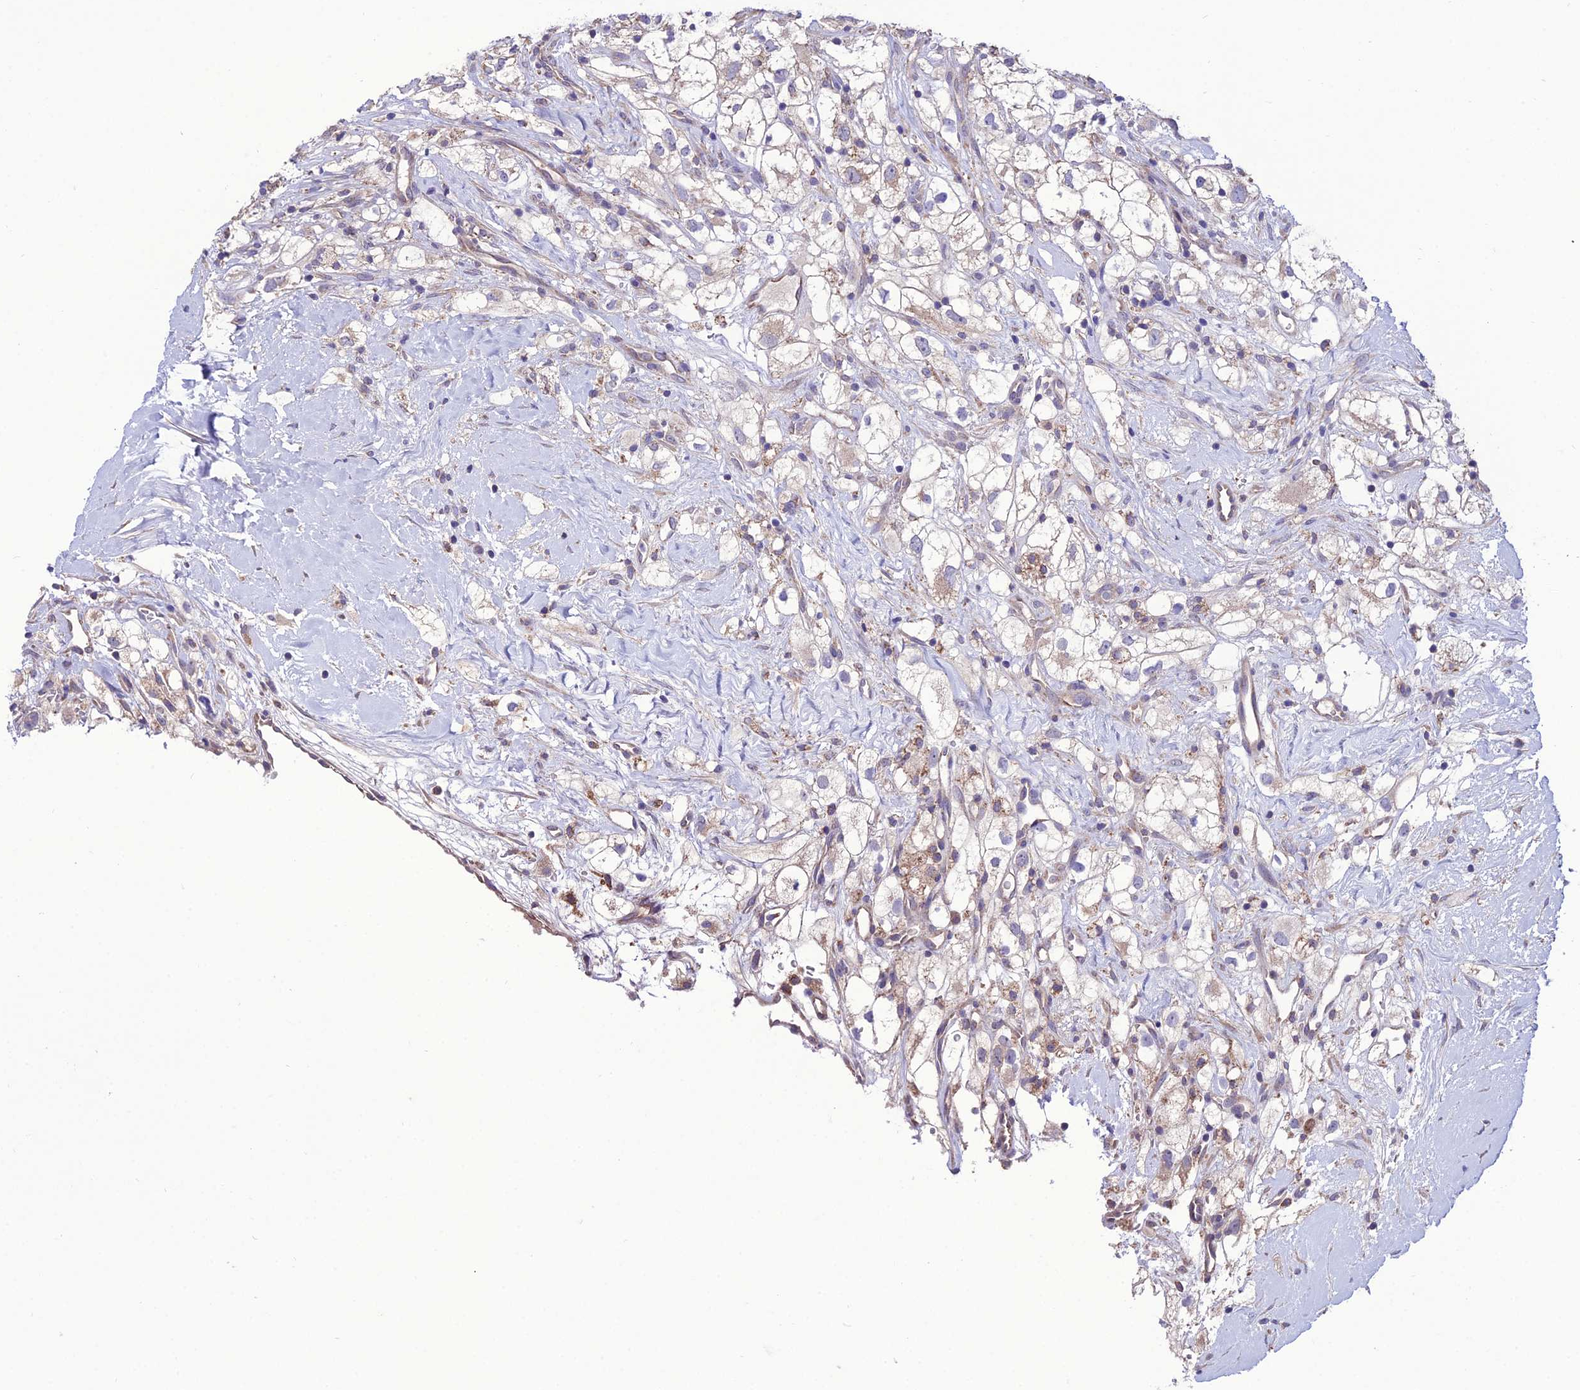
{"staining": {"intensity": "weak", "quantity": "25%-75%", "location": "cytoplasmic/membranous"}, "tissue": "renal cancer", "cell_type": "Tumor cells", "image_type": "cancer", "snomed": [{"axis": "morphology", "description": "Adenocarcinoma, NOS"}, {"axis": "topography", "description": "Kidney"}], "caption": "DAB immunohistochemical staining of human renal adenocarcinoma demonstrates weak cytoplasmic/membranous protein positivity in approximately 25%-75% of tumor cells.", "gene": "HOGA1", "patient": {"sex": "male", "age": 59}}